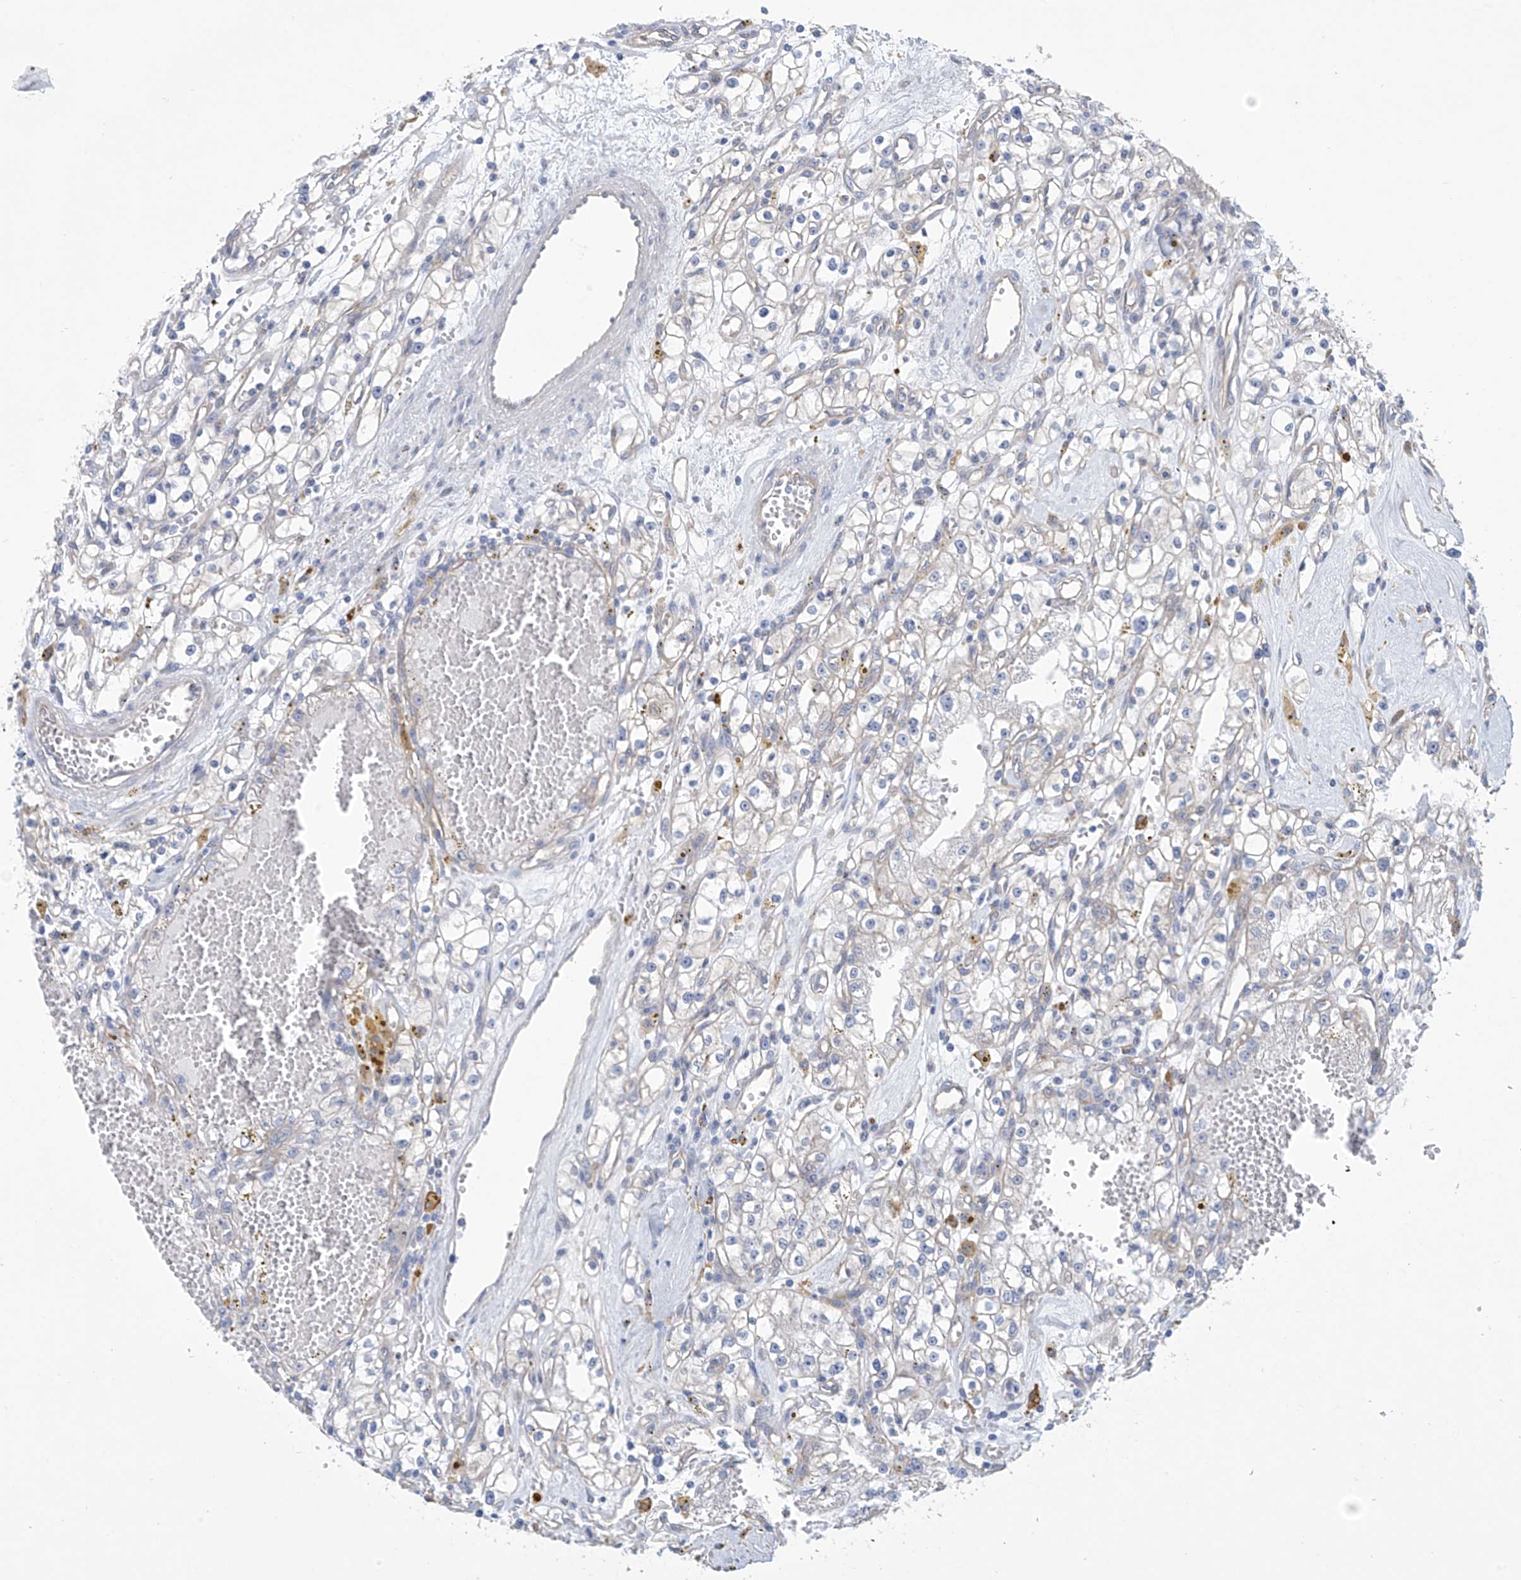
{"staining": {"intensity": "negative", "quantity": "none", "location": "none"}, "tissue": "renal cancer", "cell_type": "Tumor cells", "image_type": "cancer", "snomed": [{"axis": "morphology", "description": "Adenocarcinoma, NOS"}, {"axis": "topography", "description": "Kidney"}], "caption": "Histopathology image shows no significant protein staining in tumor cells of adenocarcinoma (renal).", "gene": "ABHD13", "patient": {"sex": "male", "age": 56}}